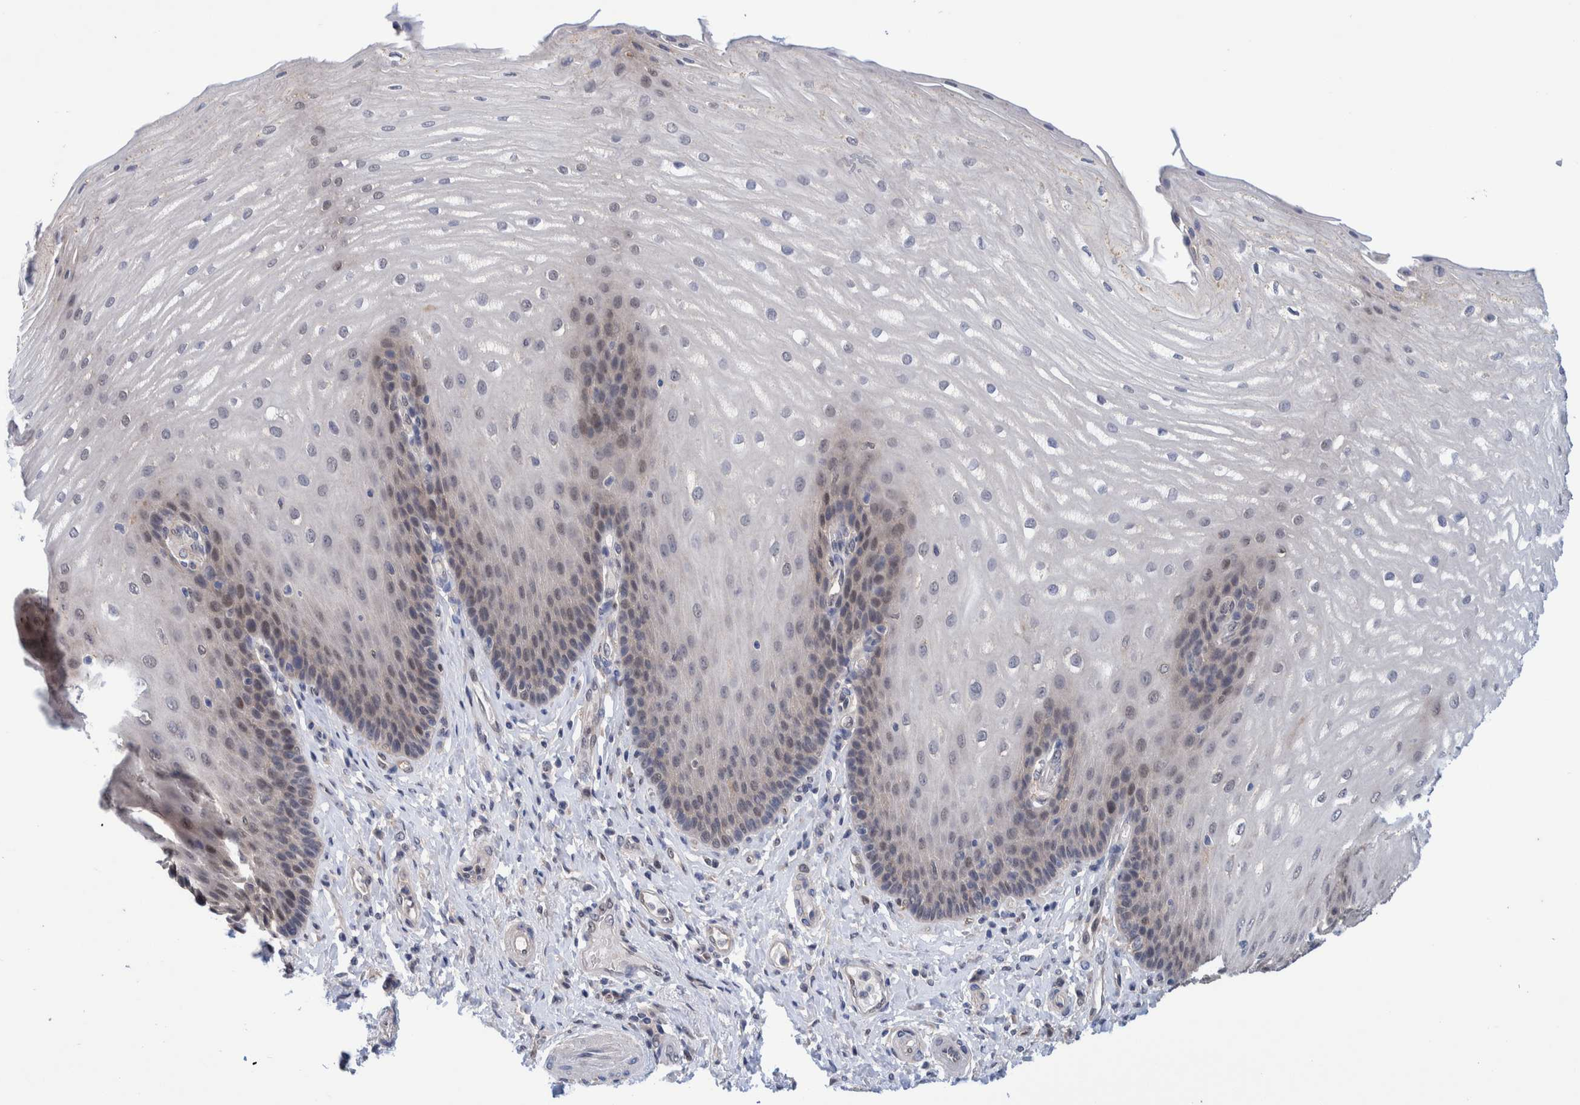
{"staining": {"intensity": "weak", "quantity": "<25%", "location": "cytoplasmic/membranous"}, "tissue": "esophagus", "cell_type": "Squamous epithelial cells", "image_type": "normal", "snomed": [{"axis": "morphology", "description": "Normal tissue, NOS"}, {"axis": "topography", "description": "Esophagus"}], "caption": "High magnification brightfield microscopy of benign esophagus stained with DAB (brown) and counterstained with hematoxylin (blue): squamous epithelial cells show no significant expression. (Stains: DAB immunohistochemistry (IHC) with hematoxylin counter stain, Microscopy: brightfield microscopy at high magnification).", "gene": "PFAS", "patient": {"sex": "male", "age": 54}}